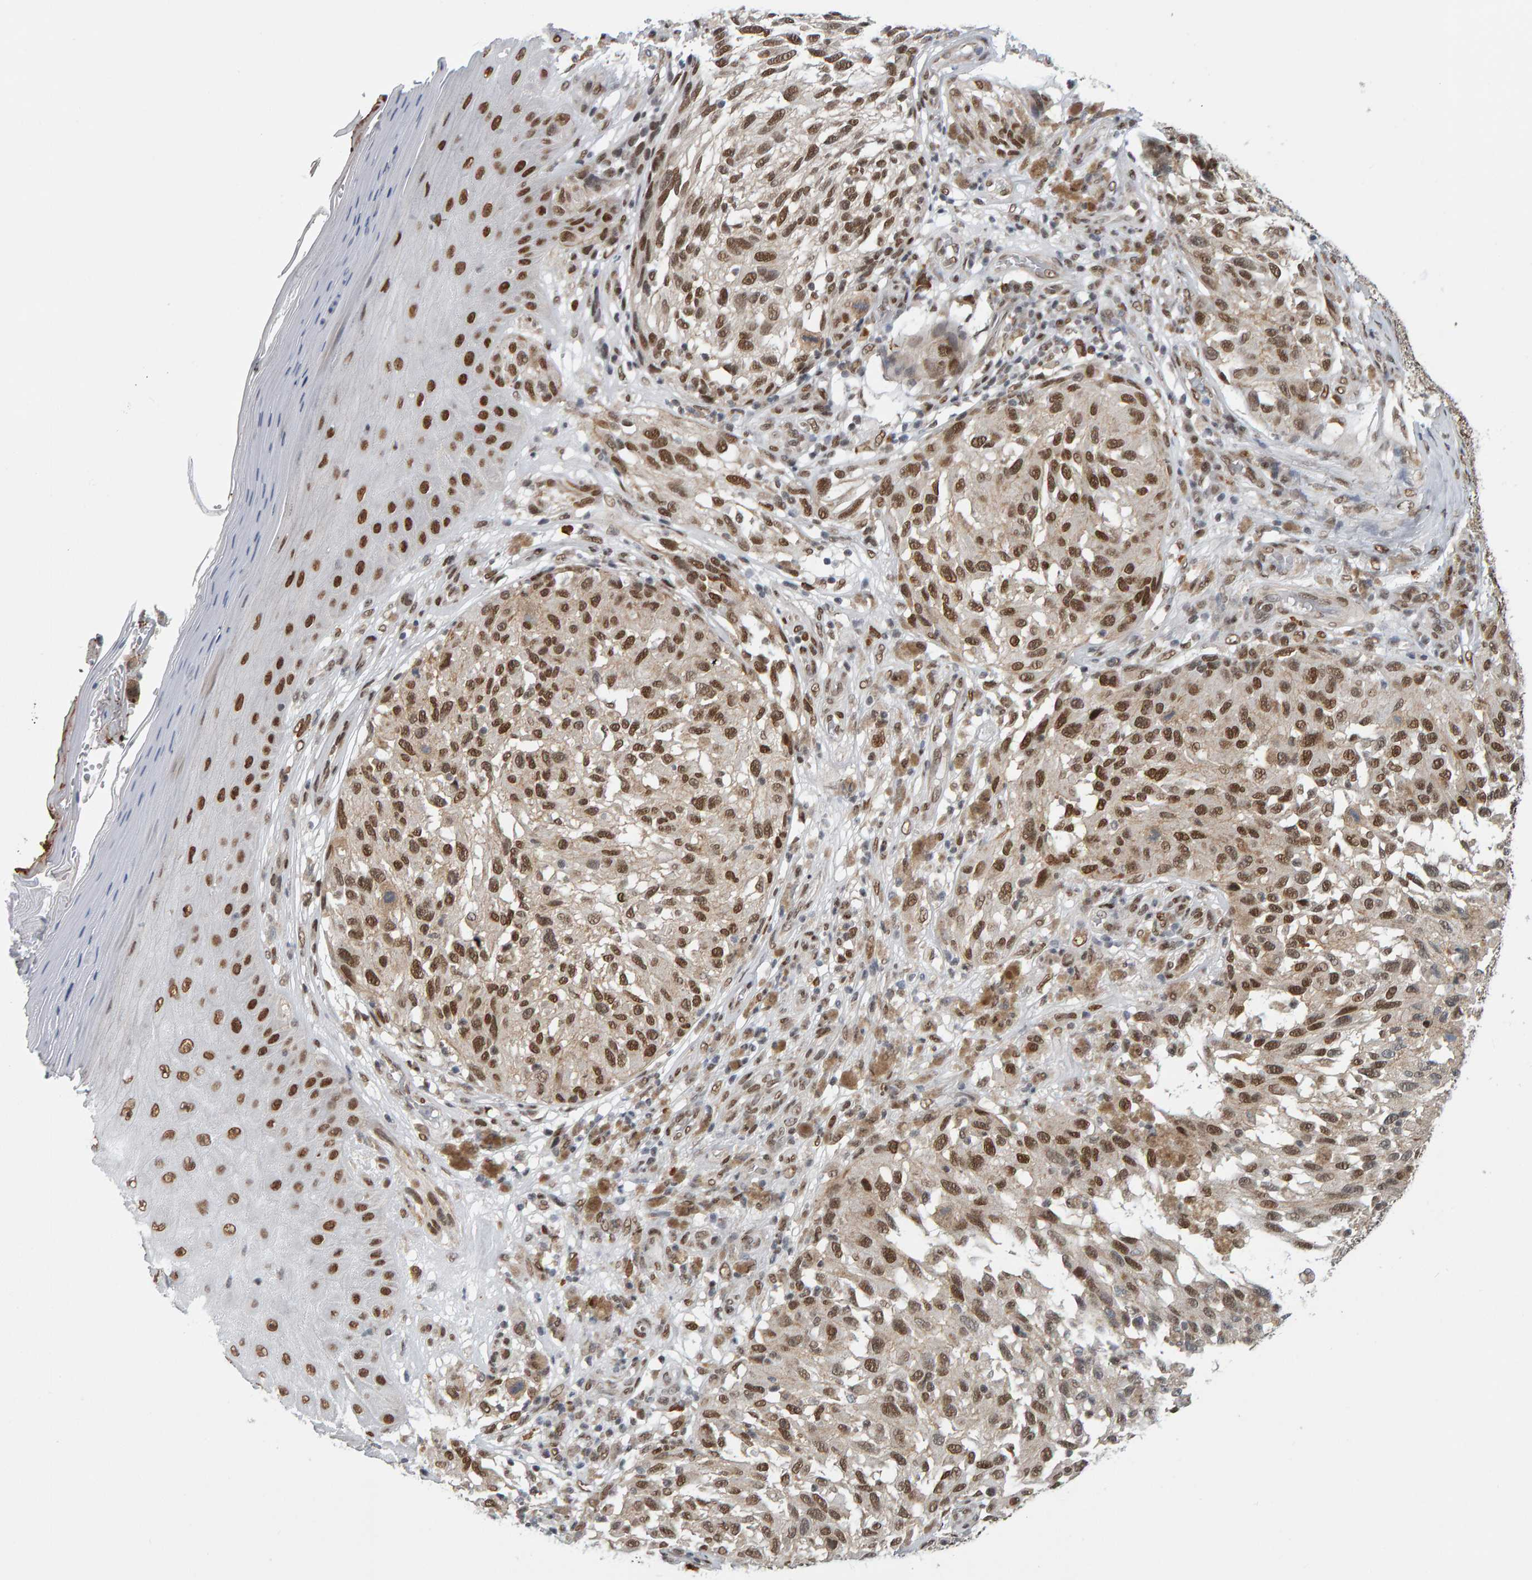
{"staining": {"intensity": "strong", "quantity": ">75%", "location": "nuclear"}, "tissue": "melanoma", "cell_type": "Tumor cells", "image_type": "cancer", "snomed": [{"axis": "morphology", "description": "Malignant melanoma, NOS"}, {"axis": "topography", "description": "Skin"}], "caption": "A brown stain labels strong nuclear staining of a protein in melanoma tumor cells.", "gene": "ATF7IP", "patient": {"sex": "female", "age": 73}}